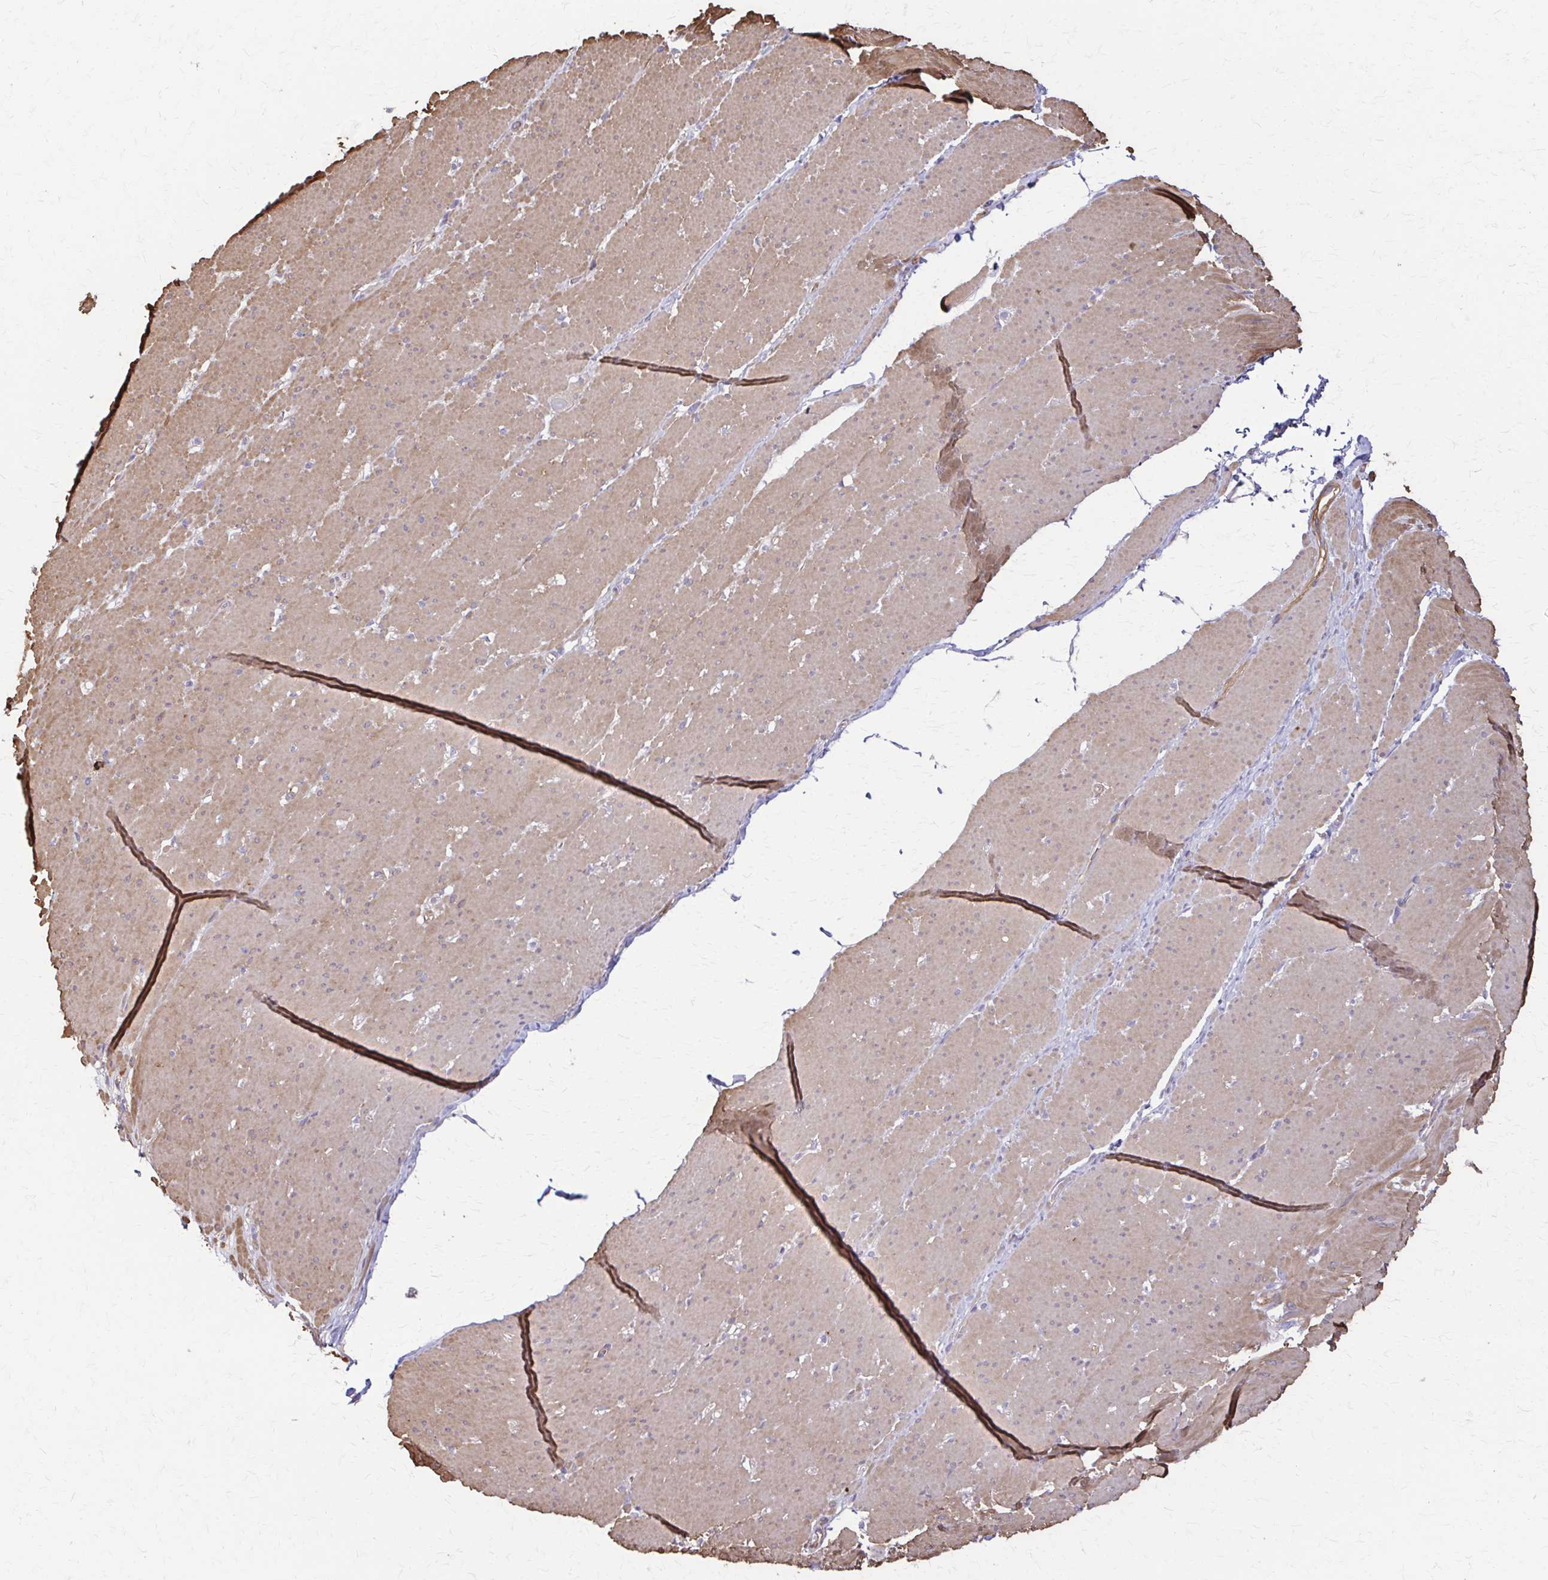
{"staining": {"intensity": "weak", "quantity": ">75%", "location": "cytoplasmic/membranous"}, "tissue": "smooth muscle", "cell_type": "Smooth muscle cells", "image_type": "normal", "snomed": [{"axis": "morphology", "description": "Normal tissue, NOS"}, {"axis": "topography", "description": "Smooth muscle"}, {"axis": "topography", "description": "Rectum"}], "caption": "A brown stain highlights weak cytoplasmic/membranous staining of a protein in smooth muscle cells of benign smooth muscle.", "gene": "DSP", "patient": {"sex": "male", "age": 53}}